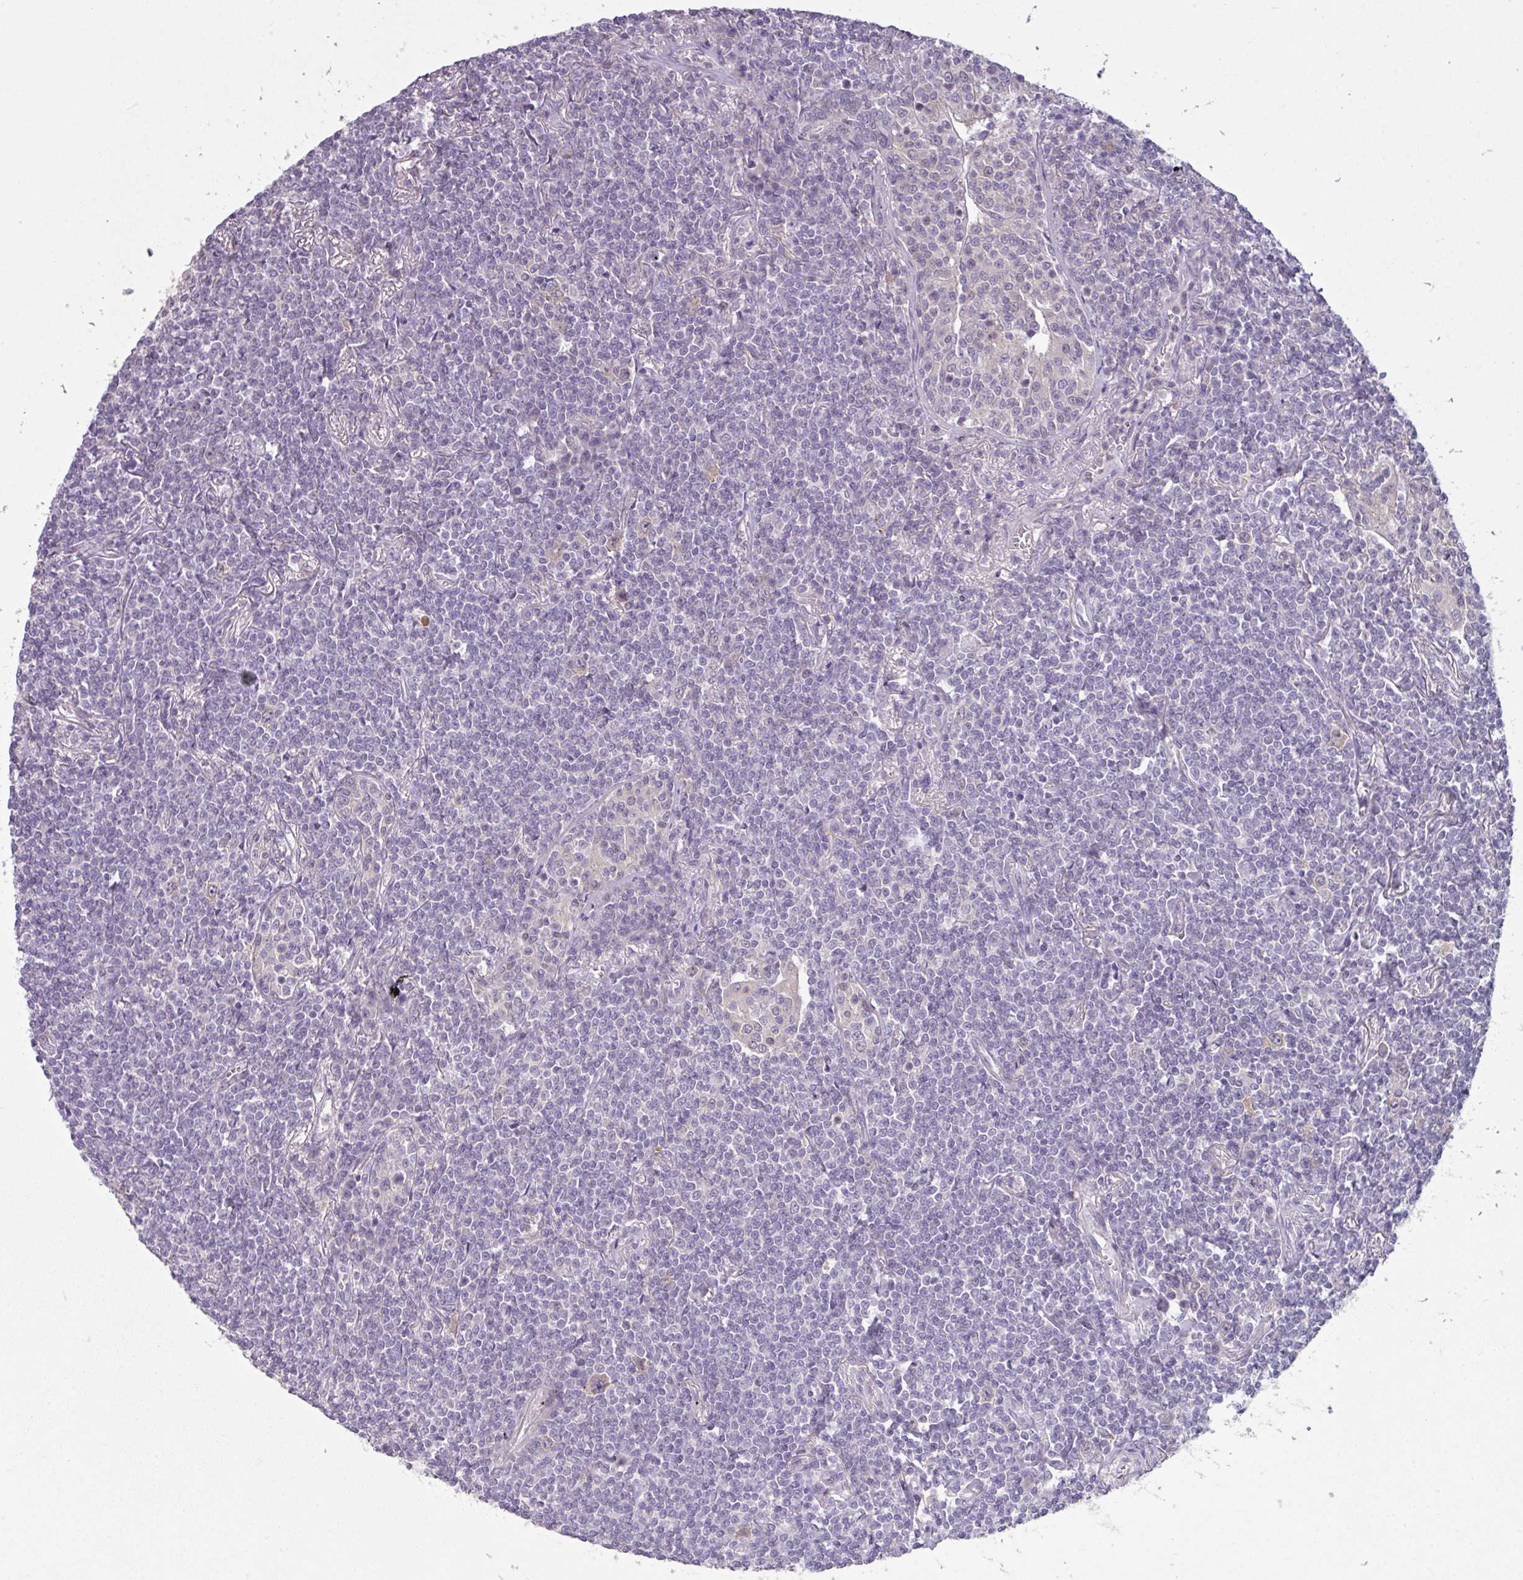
{"staining": {"intensity": "negative", "quantity": "none", "location": "none"}, "tissue": "lymphoma", "cell_type": "Tumor cells", "image_type": "cancer", "snomed": [{"axis": "morphology", "description": "Malignant lymphoma, non-Hodgkin's type, Low grade"}, {"axis": "topography", "description": "Lung"}], "caption": "High magnification brightfield microscopy of low-grade malignant lymphoma, non-Hodgkin's type stained with DAB (3,3'-diaminobenzidine) (brown) and counterstained with hematoxylin (blue): tumor cells show no significant staining.", "gene": "TTLL12", "patient": {"sex": "female", "age": 71}}